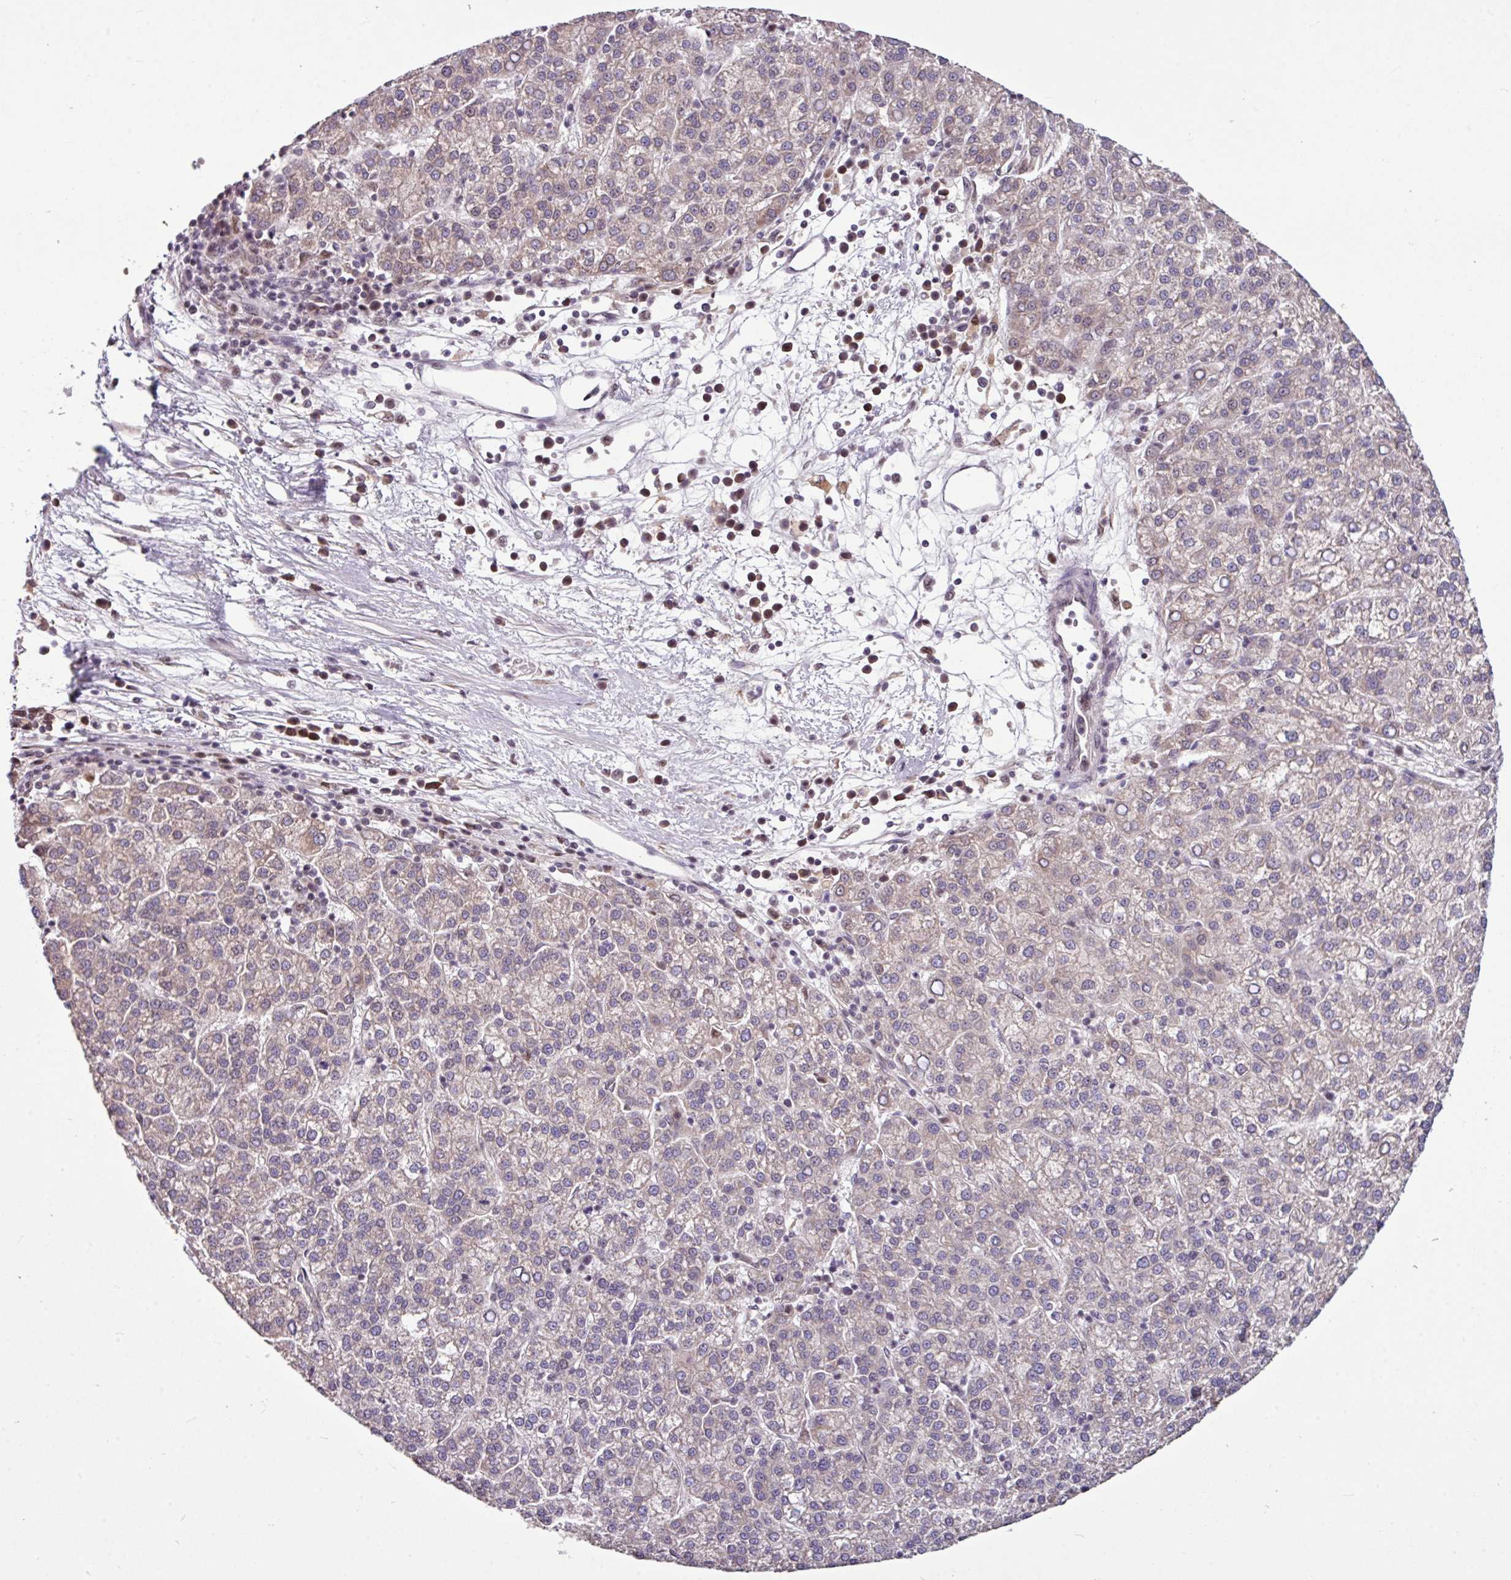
{"staining": {"intensity": "weak", "quantity": "<25%", "location": "cytoplasmic/membranous"}, "tissue": "liver cancer", "cell_type": "Tumor cells", "image_type": "cancer", "snomed": [{"axis": "morphology", "description": "Carcinoma, Hepatocellular, NOS"}, {"axis": "topography", "description": "Liver"}], "caption": "Liver cancer was stained to show a protein in brown. There is no significant staining in tumor cells.", "gene": "SKIC2", "patient": {"sex": "female", "age": 58}}